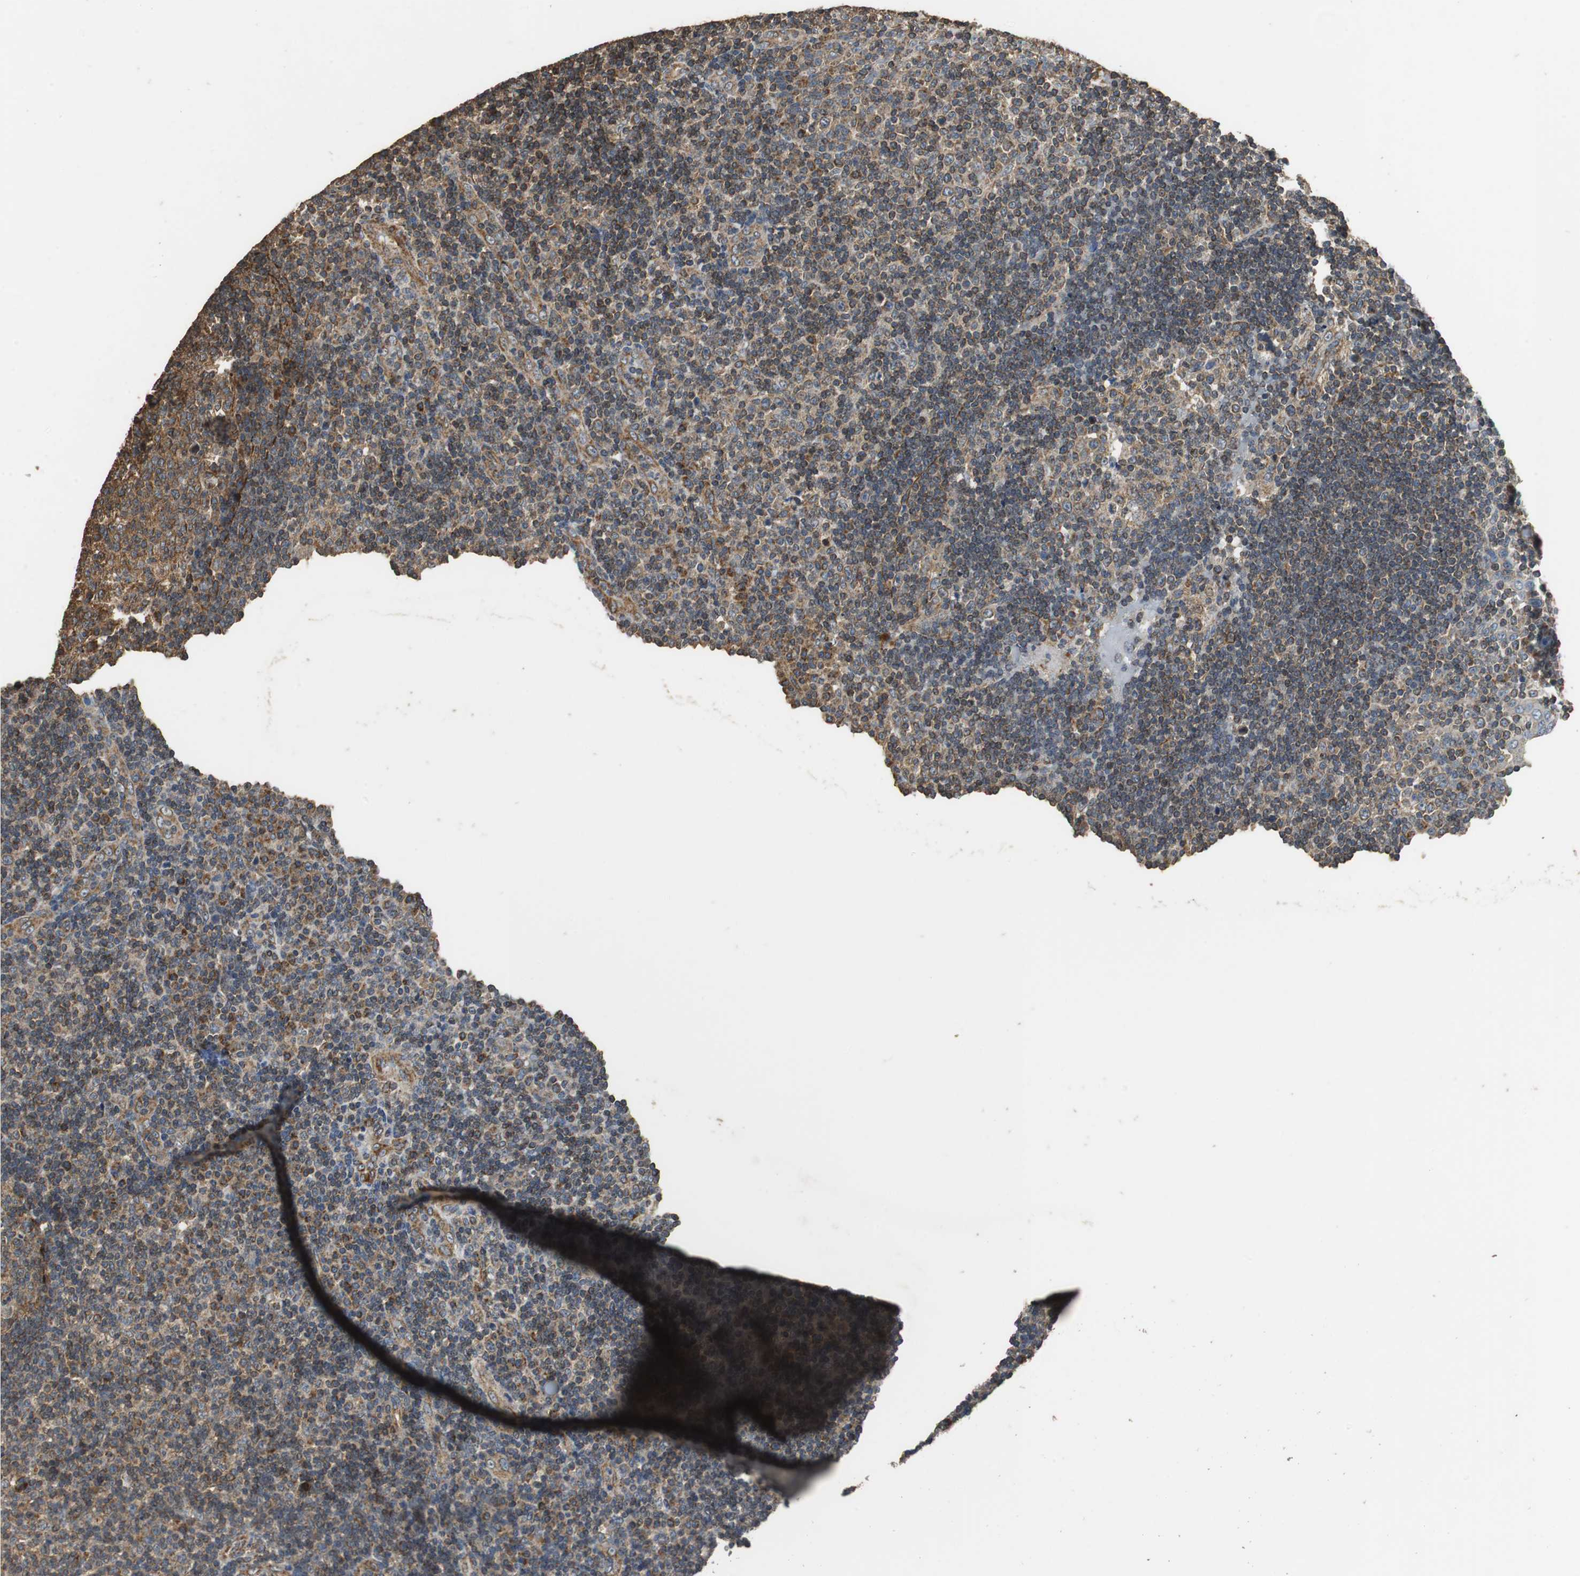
{"staining": {"intensity": "weak", "quantity": ">75%", "location": "cytoplasmic/membranous"}, "tissue": "tonsil", "cell_type": "Germinal center cells", "image_type": "normal", "snomed": [{"axis": "morphology", "description": "Normal tissue, NOS"}, {"axis": "topography", "description": "Tonsil"}], "caption": "Immunohistochemical staining of unremarkable human tonsil exhibits low levels of weak cytoplasmic/membranous expression in about >75% of germinal center cells. Using DAB (3,3'-diaminobenzidine) (brown) and hematoxylin (blue) stains, captured at high magnification using brightfield microscopy.", "gene": "NNT", "patient": {"sex": "female", "age": 40}}